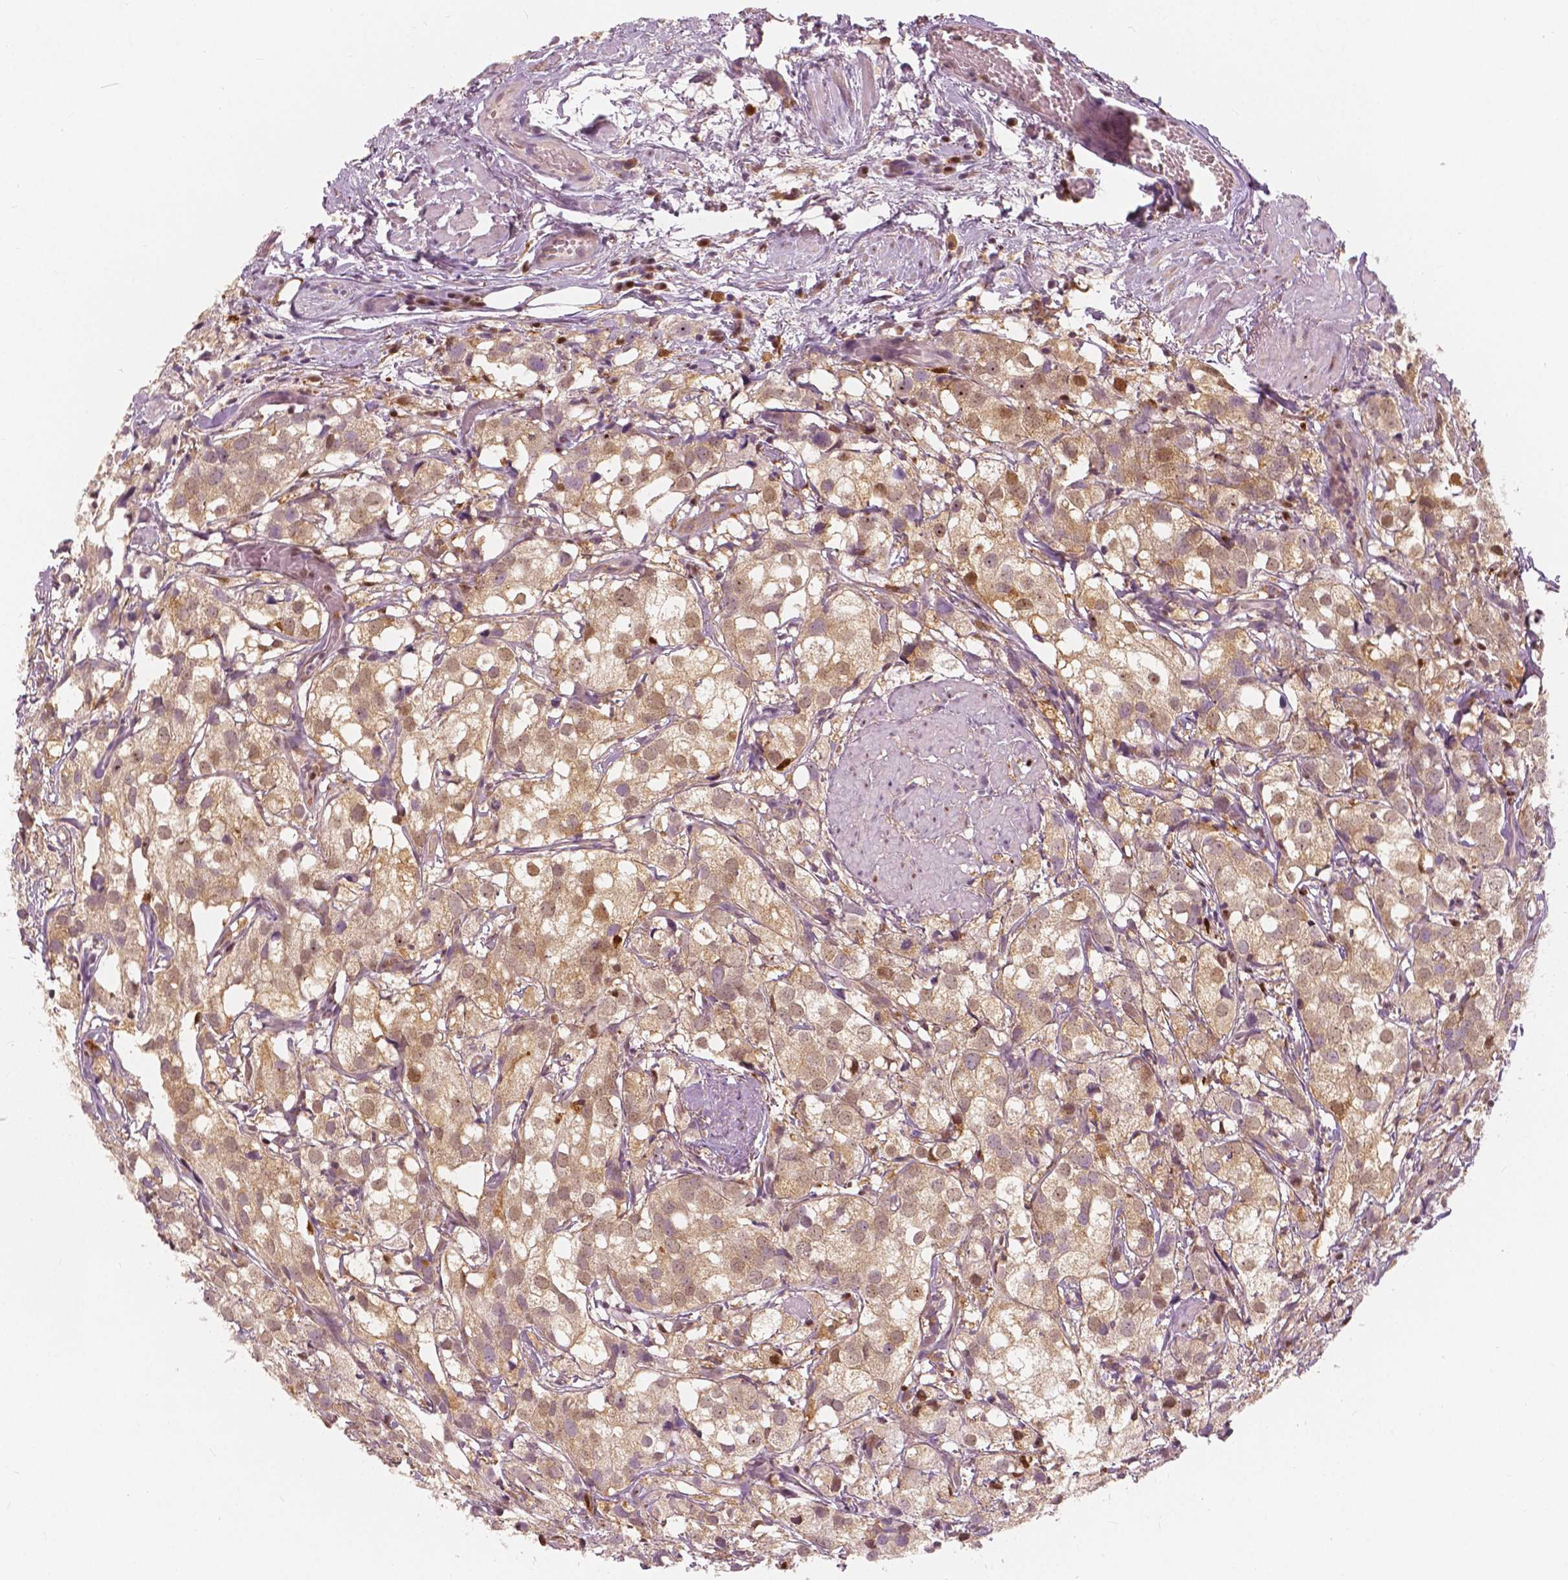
{"staining": {"intensity": "moderate", "quantity": ">75%", "location": "cytoplasmic/membranous,nuclear"}, "tissue": "prostate cancer", "cell_type": "Tumor cells", "image_type": "cancer", "snomed": [{"axis": "morphology", "description": "Adenocarcinoma, High grade"}, {"axis": "topography", "description": "Prostate"}], "caption": "The image shows staining of prostate adenocarcinoma (high-grade), revealing moderate cytoplasmic/membranous and nuclear protein staining (brown color) within tumor cells.", "gene": "SQSTM1", "patient": {"sex": "male", "age": 86}}